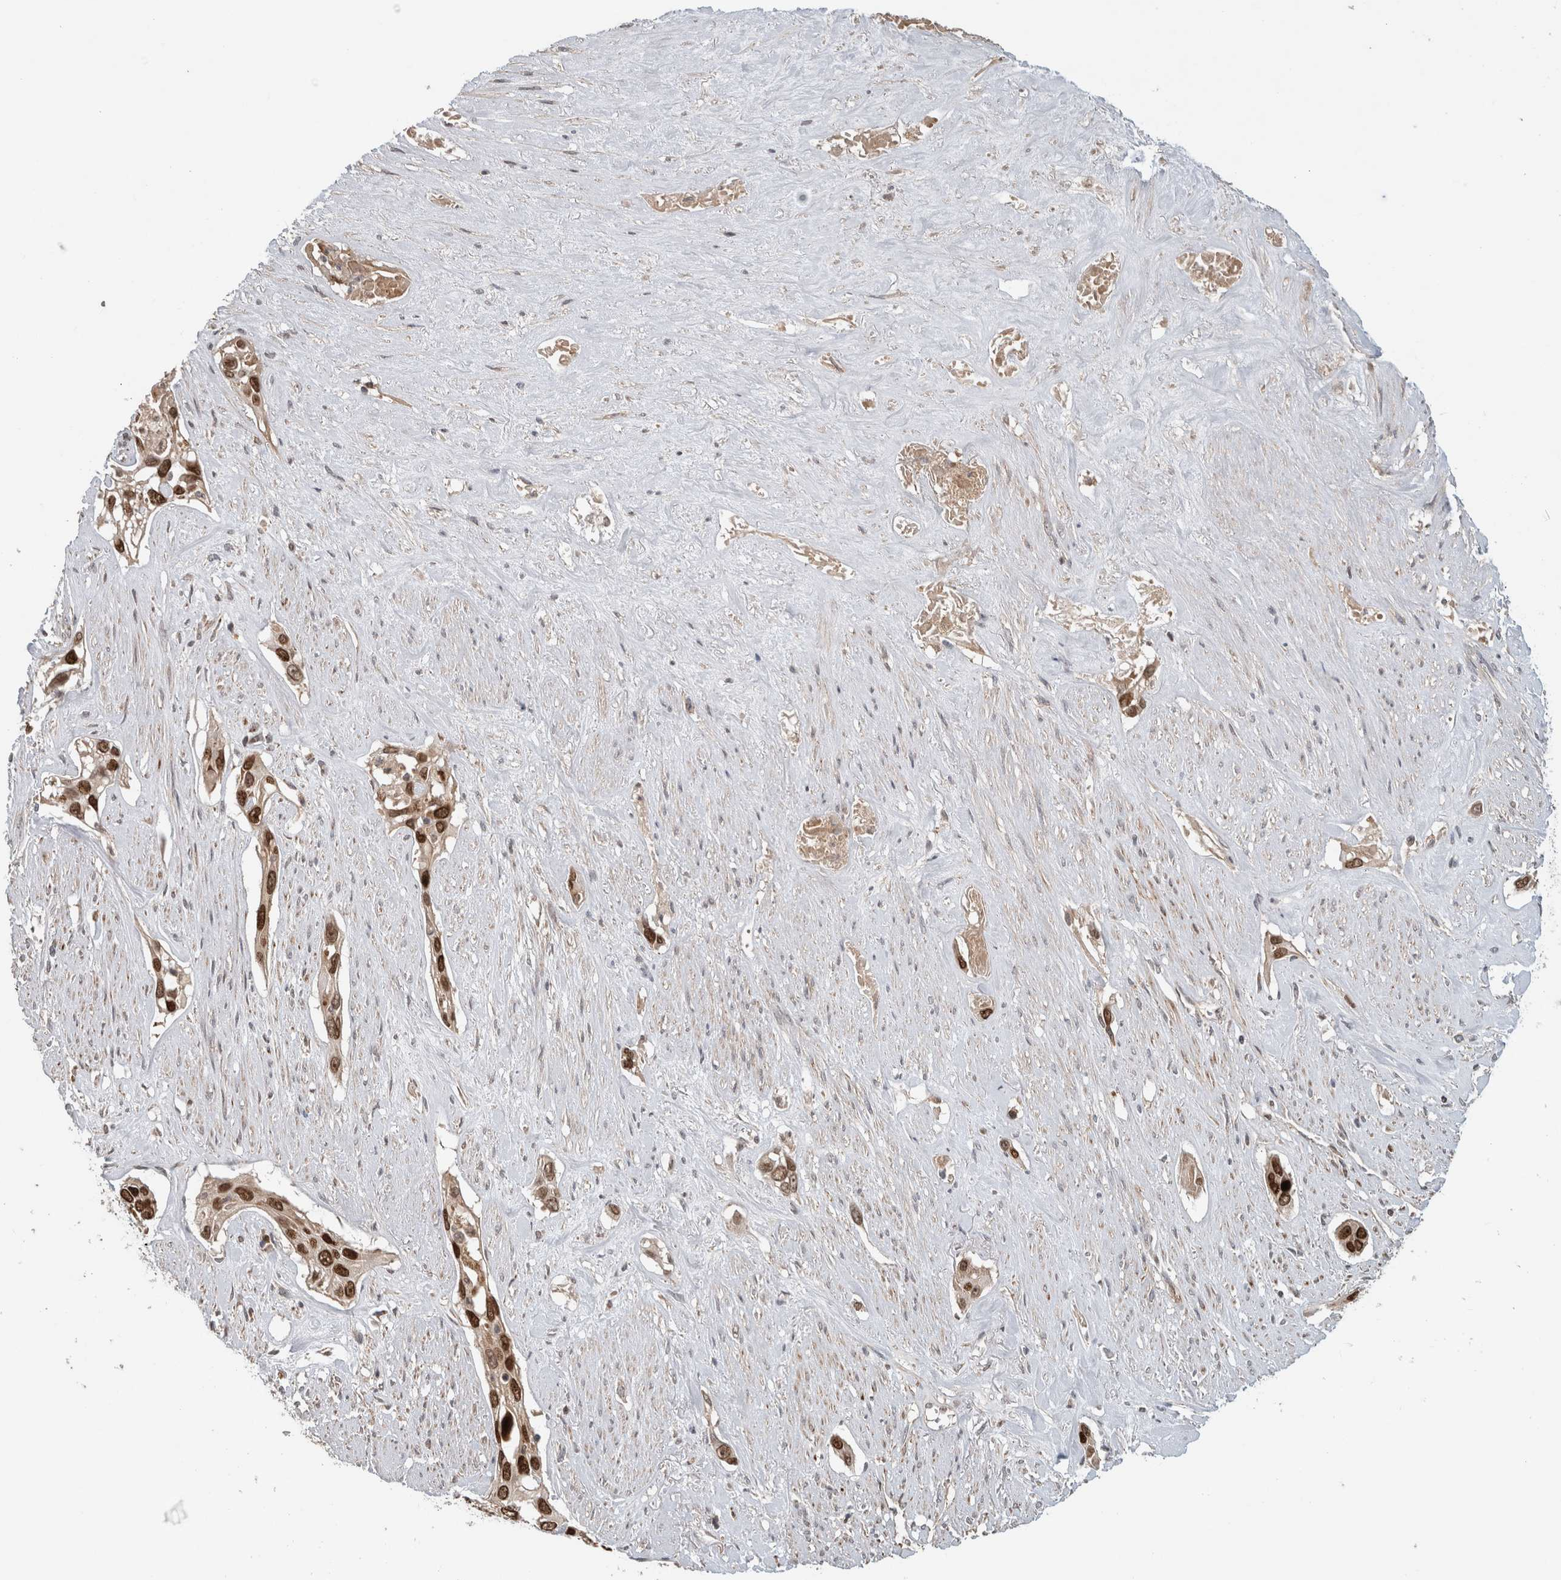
{"staining": {"intensity": "strong", "quantity": ">75%", "location": "nuclear"}, "tissue": "pancreatic cancer", "cell_type": "Tumor cells", "image_type": "cancer", "snomed": [{"axis": "morphology", "description": "Adenocarcinoma, NOS"}, {"axis": "topography", "description": "Pancreas"}], "caption": "Immunohistochemistry (IHC) of human pancreatic cancer shows high levels of strong nuclear positivity in approximately >75% of tumor cells. (DAB IHC, brown staining for protein, blue staining for nuclei).", "gene": "INSRR", "patient": {"sex": "female", "age": 60}}